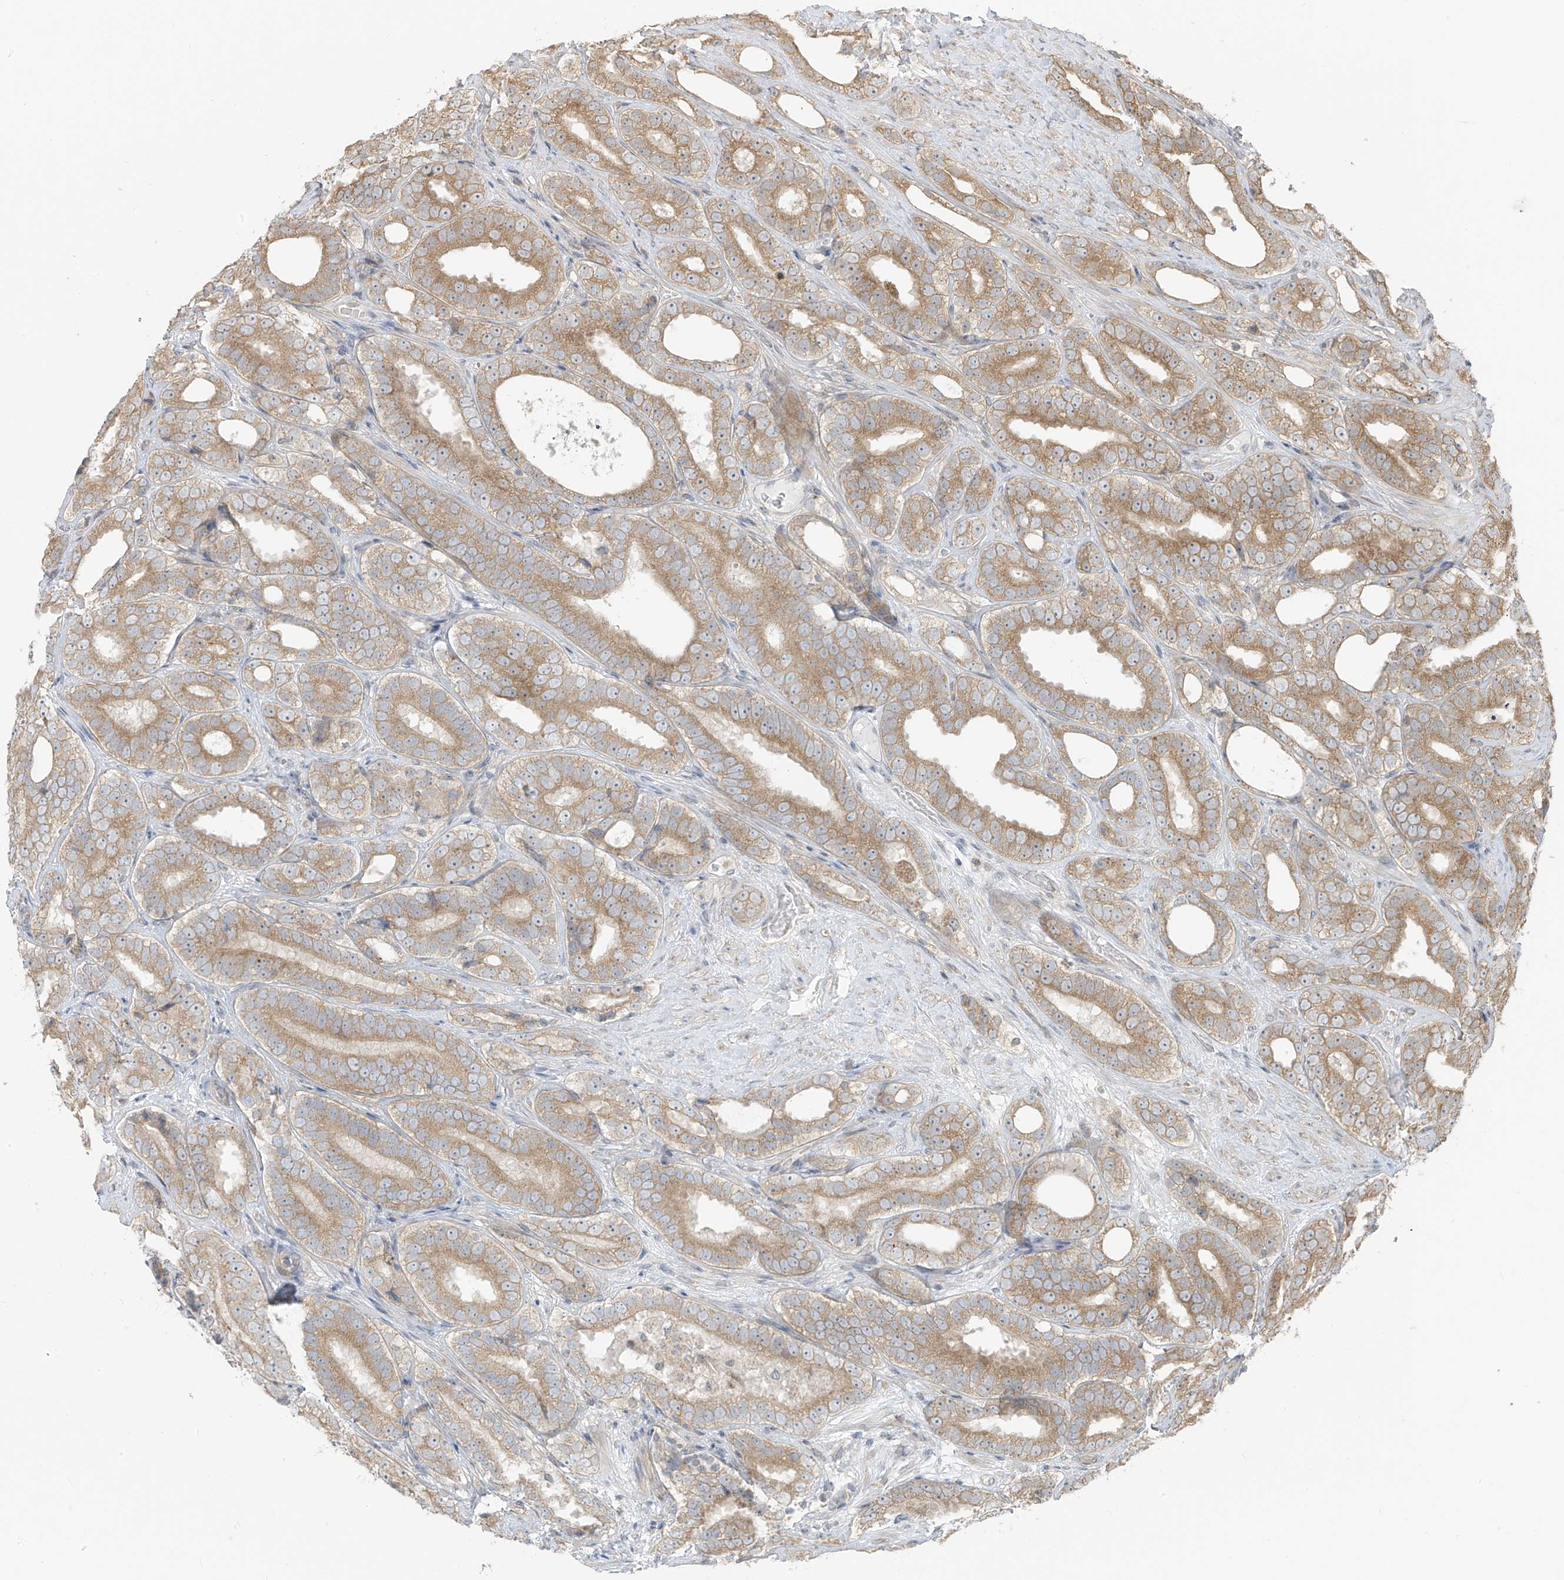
{"staining": {"intensity": "moderate", "quantity": ">75%", "location": "cytoplasmic/membranous"}, "tissue": "prostate cancer", "cell_type": "Tumor cells", "image_type": "cancer", "snomed": [{"axis": "morphology", "description": "Adenocarcinoma, High grade"}, {"axis": "topography", "description": "Prostate"}], "caption": "High-grade adenocarcinoma (prostate) stained with a protein marker reveals moderate staining in tumor cells.", "gene": "PDE11A", "patient": {"sex": "male", "age": 56}}